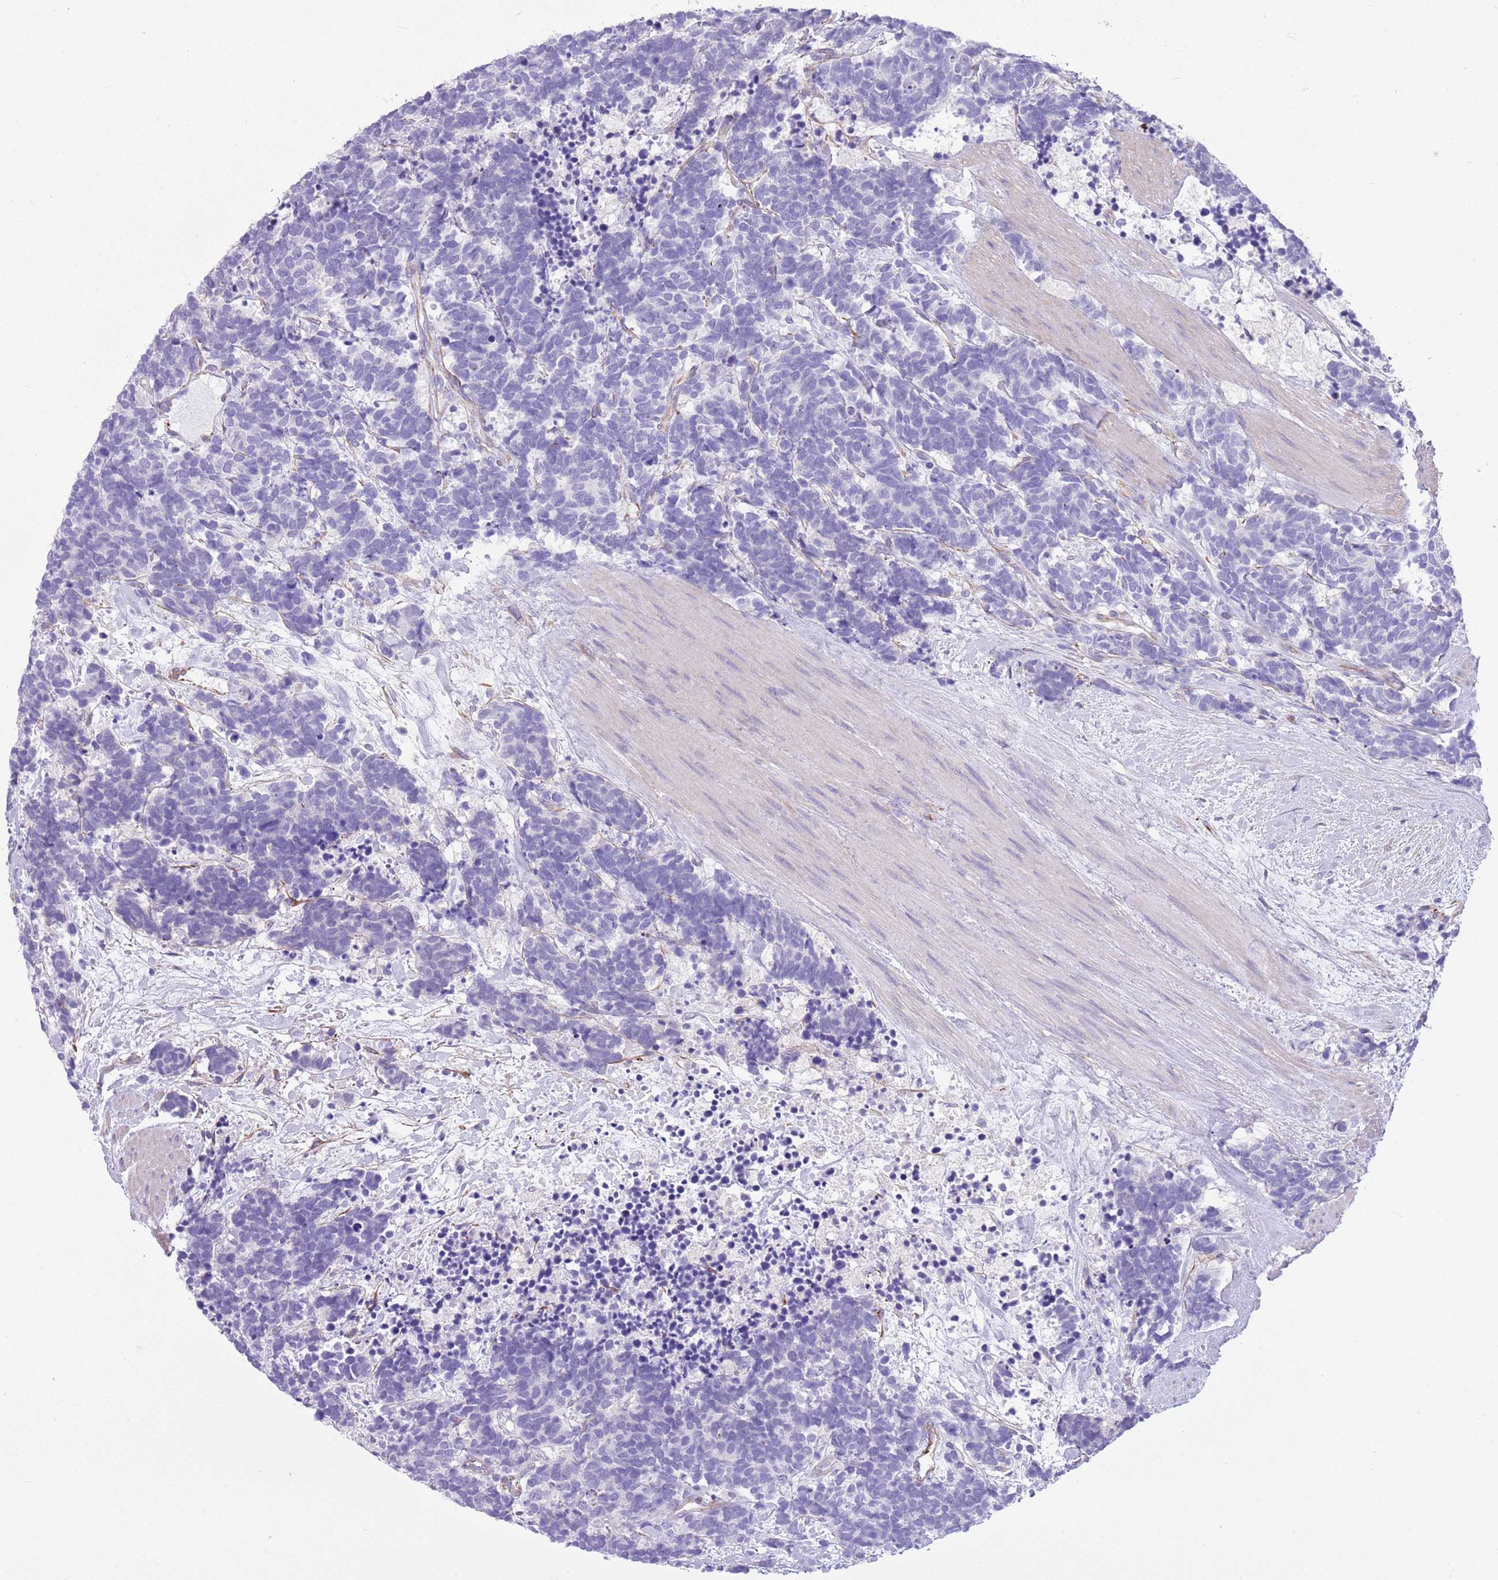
{"staining": {"intensity": "negative", "quantity": "none", "location": "none"}, "tissue": "carcinoid", "cell_type": "Tumor cells", "image_type": "cancer", "snomed": [{"axis": "morphology", "description": "Carcinoma, NOS"}, {"axis": "morphology", "description": "Carcinoid, malignant, NOS"}, {"axis": "topography", "description": "Prostate"}], "caption": "A high-resolution micrograph shows immunohistochemistry (IHC) staining of carcinoid (malignant), which reveals no significant staining in tumor cells. (DAB immunohistochemistry (IHC) visualized using brightfield microscopy, high magnification).", "gene": "TSGA13", "patient": {"sex": "male", "age": 57}}